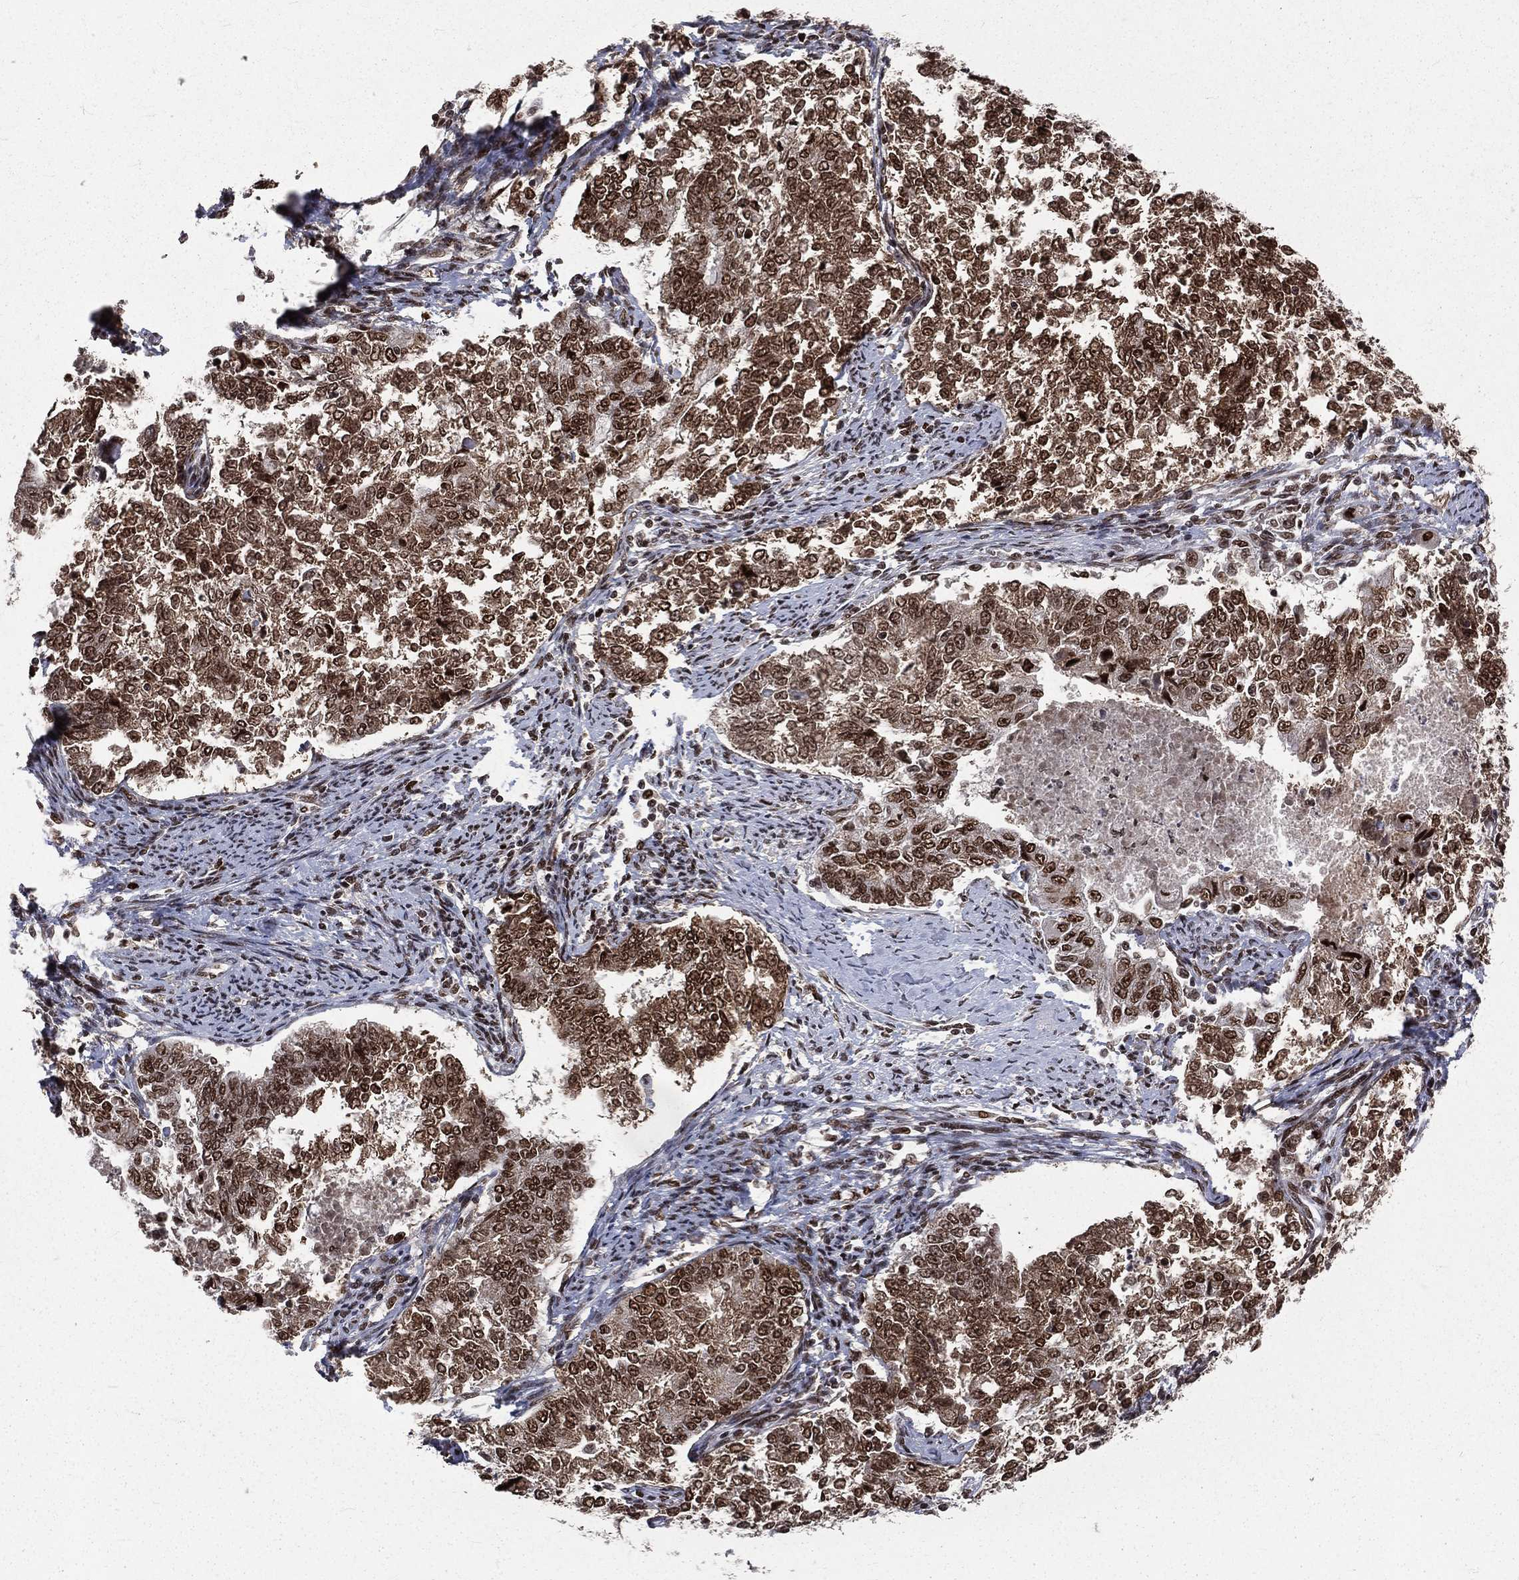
{"staining": {"intensity": "strong", "quantity": "25%-75%", "location": "cytoplasmic/membranous,nuclear"}, "tissue": "endometrial cancer", "cell_type": "Tumor cells", "image_type": "cancer", "snomed": [{"axis": "morphology", "description": "Adenocarcinoma, NOS"}, {"axis": "topography", "description": "Endometrium"}], "caption": "Immunohistochemical staining of human endometrial cancer (adenocarcinoma) displays high levels of strong cytoplasmic/membranous and nuclear protein positivity in approximately 25%-75% of tumor cells.", "gene": "POLB", "patient": {"sex": "female", "age": 65}}